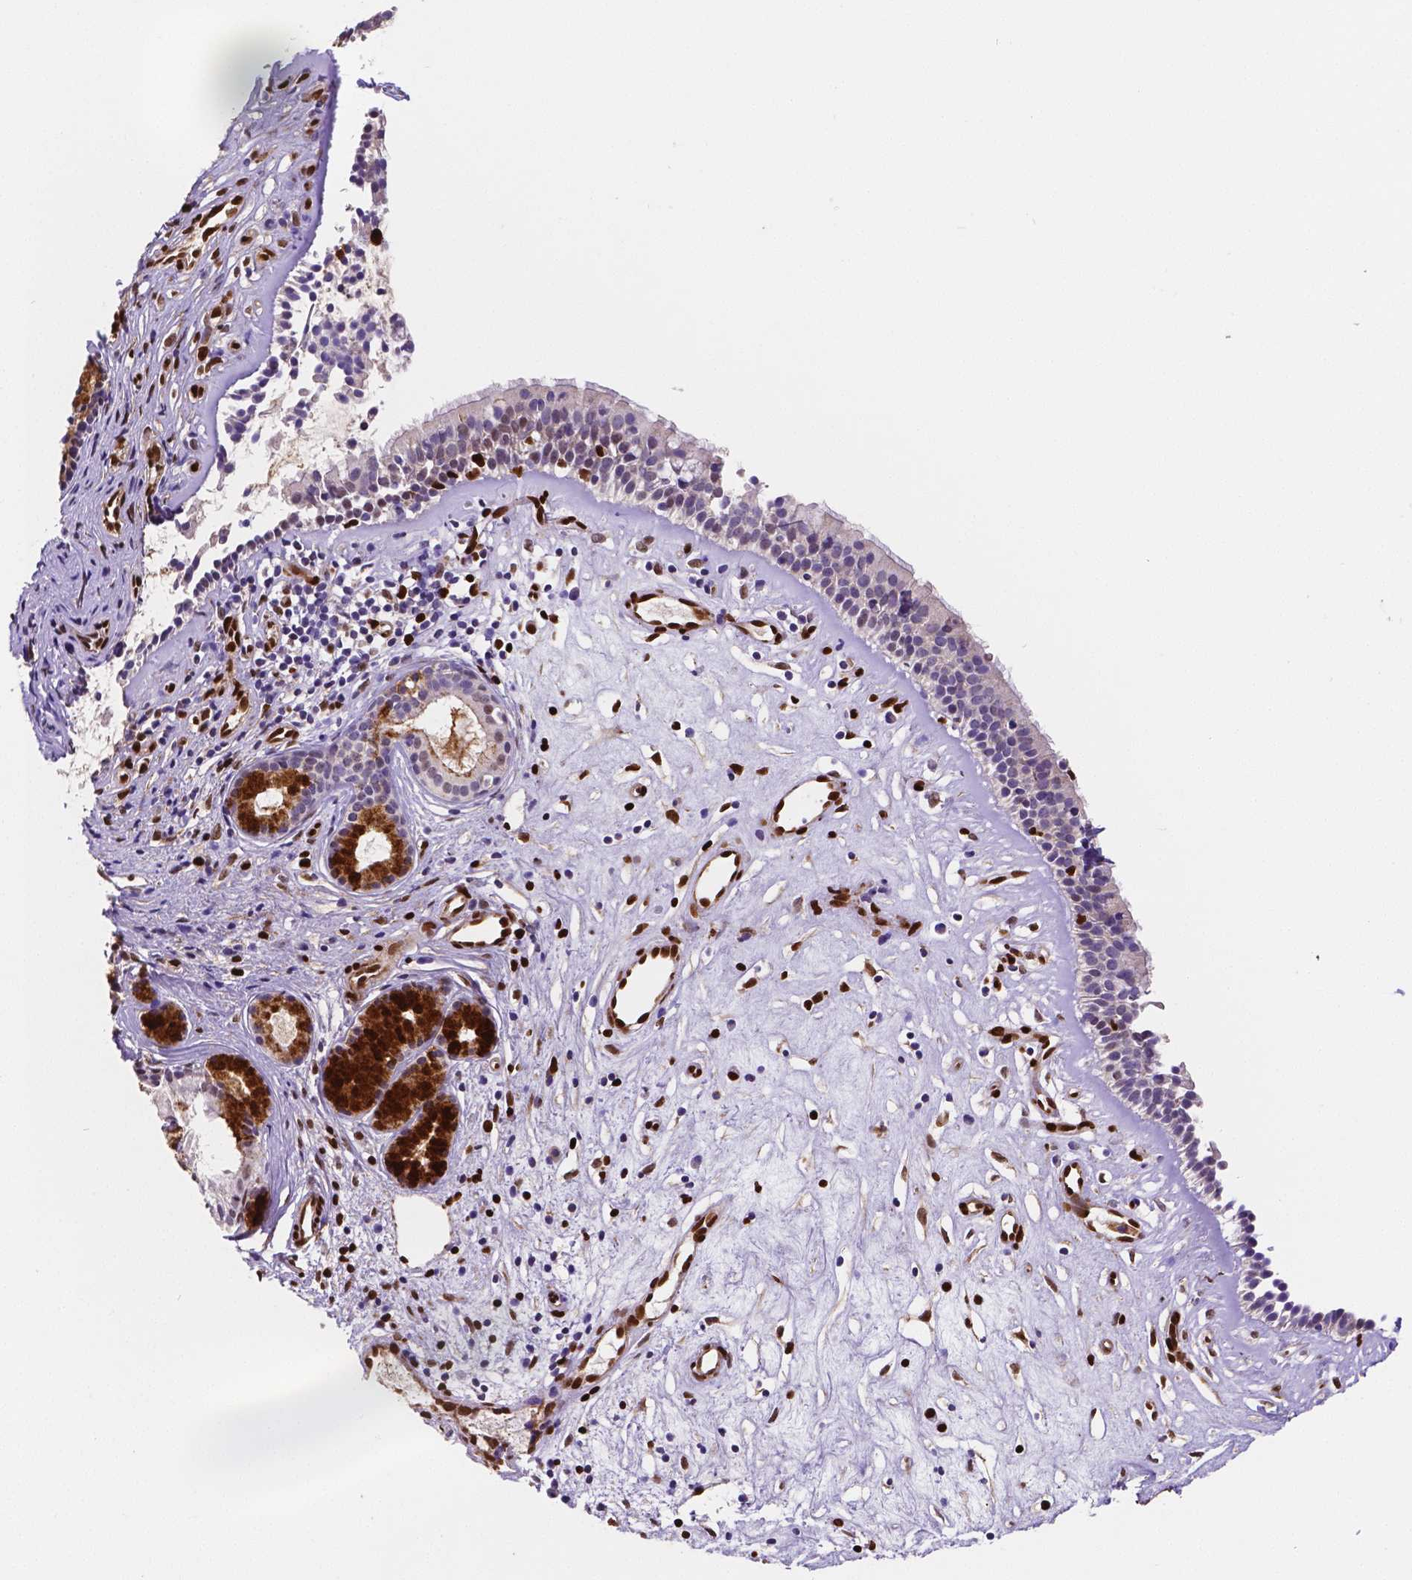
{"staining": {"intensity": "negative", "quantity": "none", "location": "none"}, "tissue": "nasopharynx", "cell_type": "Respiratory epithelial cells", "image_type": "normal", "snomed": [{"axis": "morphology", "description": "Normal tissue, NOS"}, {"axis": "topography", "description": "Nasopharynx"}], "caption": "DAB (3,3'-diaminobenzidine) immunohistochemical staining of unremarkable nasopharynx demonstrates no significant expression in respiratory epithelial cells.", "gene": "MEF2C", "patient": {"sex": "female", "age": 52}}